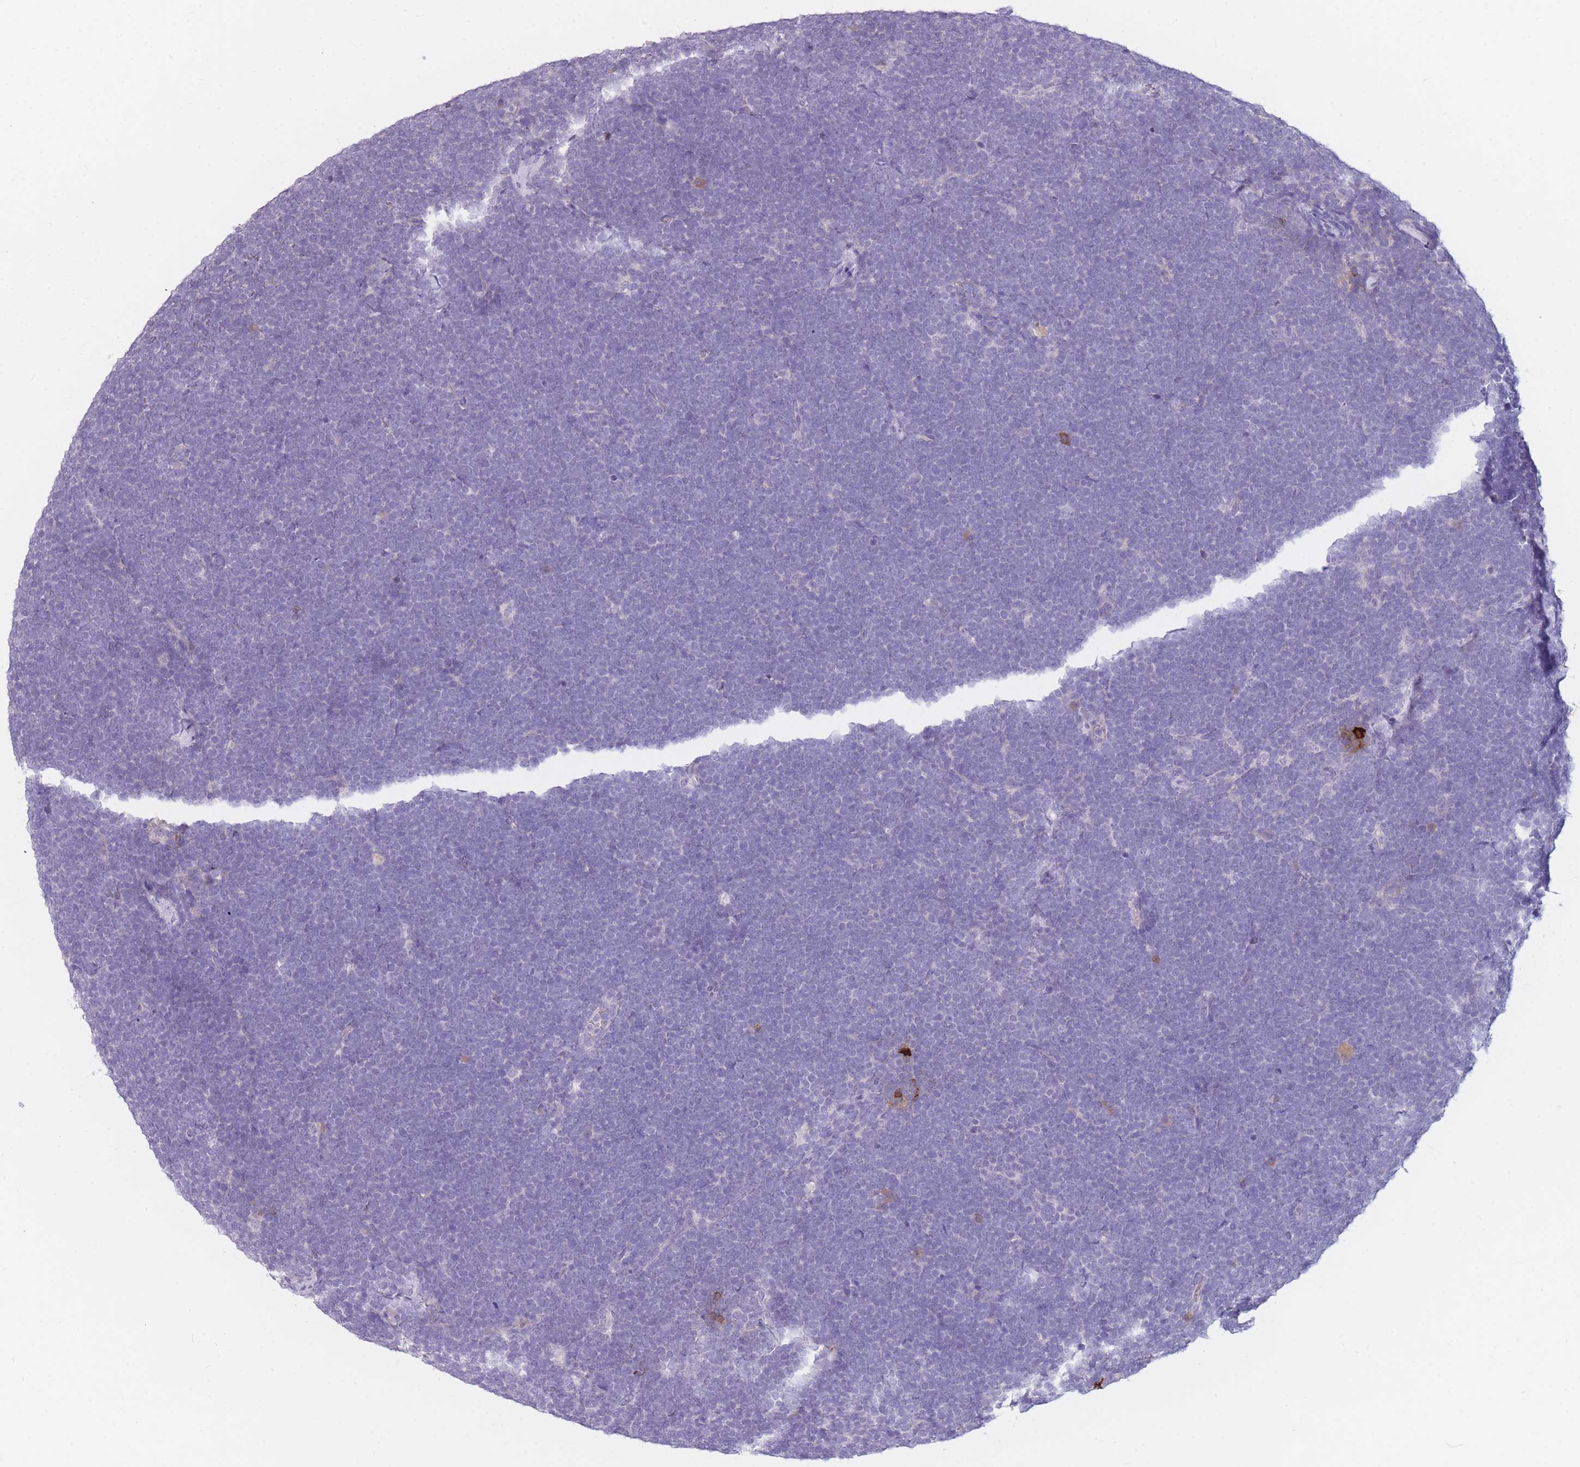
{"staining": {"intensity": "negative", "quantity": "none", "location": "none"}, "tissue": "lymphoma", "cell_type": "Tumor cells", "image_type": "cancer", "snomed": [{"axis": "morphology", "description": "Malignant lymphoma, non-Hodgkin's type, High grade"}, {"axis": "topography", "description": "Lymph node"}], "caption": "Tumor cells are negative for protein expression in human lymphoma.", "gene": "TPSD1", "patient": {"sex": "male", "age": 13}}